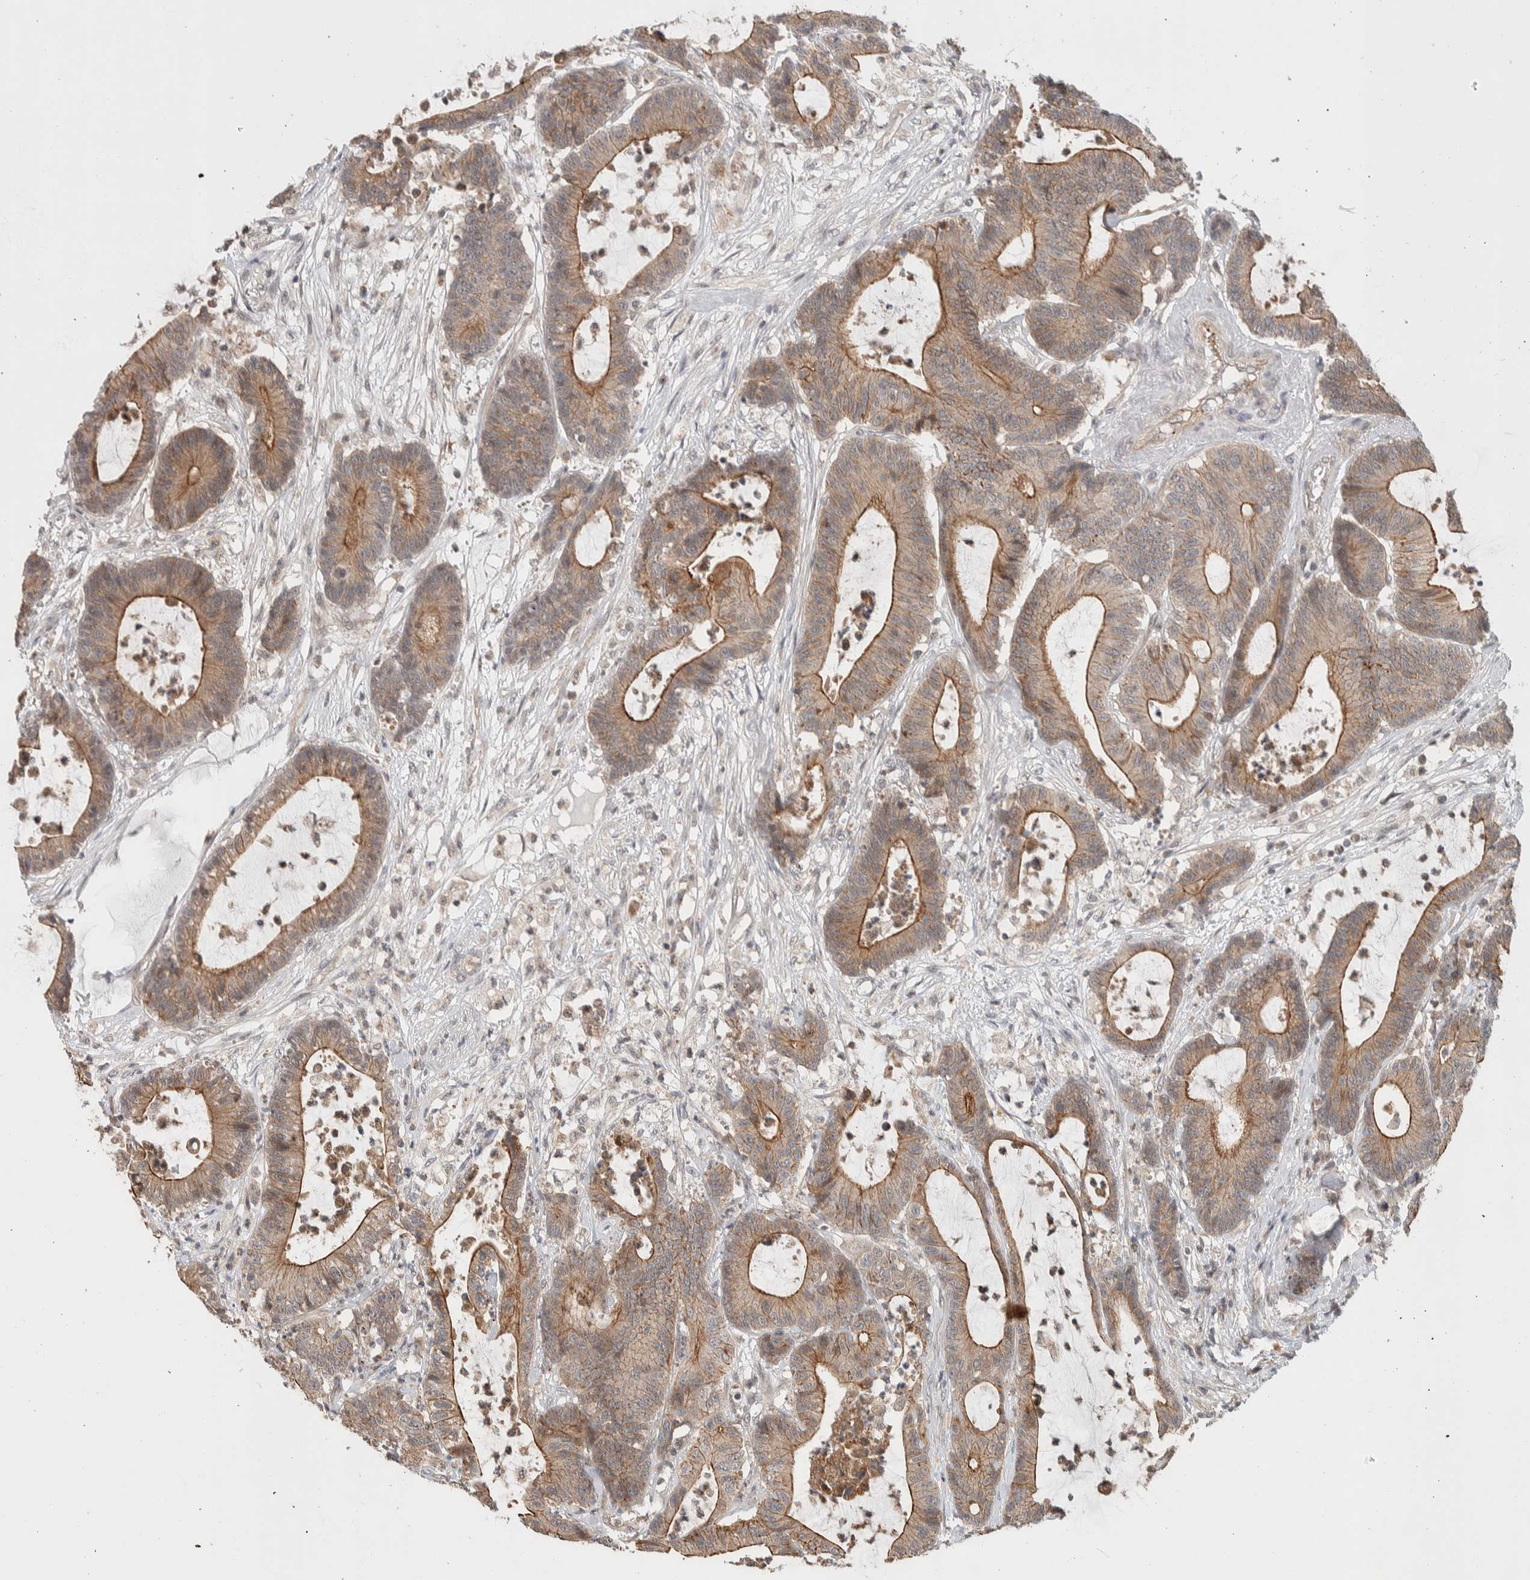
{"staining": {"intensity": "moderate", "quantity": ">75%", "location": "cytoplasmic/membranous"}, "tissue": "colorectal cancer", "cell_type": "Tumor cells", "image_type": "cancer", "snomed": [{"axis": "morphology", "description": "Adenocarcinoma, NOS"}, {"axis": "topography", "description": "Colon"}], "caption": "IHC of human colorectal cancer (adenocarcinoma) exhibits medium levels of moderate cytoplasmic/membranous staining in about >75% of tumor cells. (Stains: DAB in brown, nuclei in blue, Microscopy: brightfield microscopy at high magnification).", "gene": "DEPTOR", "patient": {"sex": "female", "age": 84}}